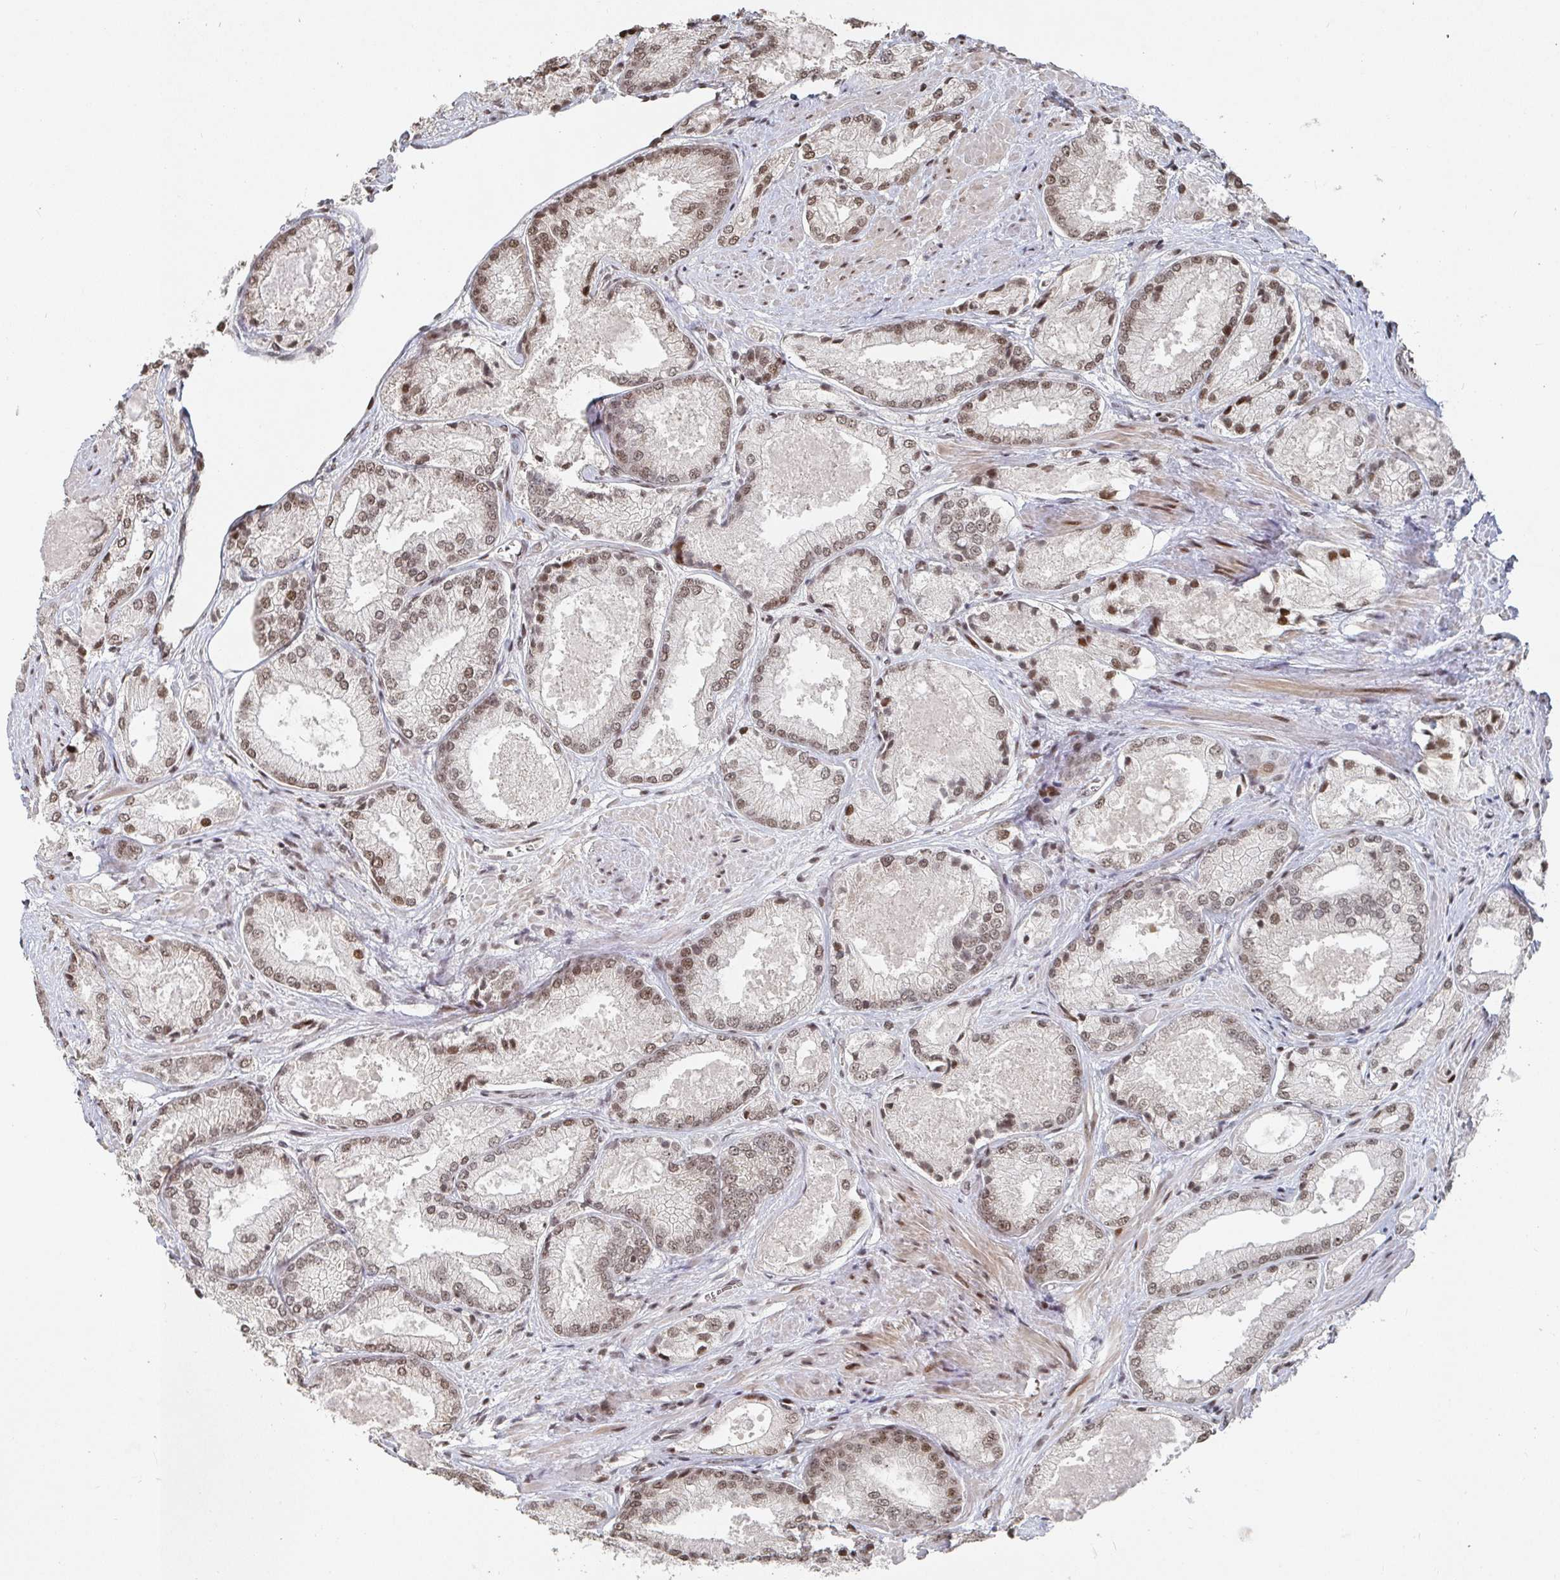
{"staining": {"intensity": "moderate", "quantity": ">75%", "location": "nuclear"}, "tissue": "prostate cancer", "cell_type": "Tumor cells", "image_type": "cancer", "snomed": [{"axis": "morphology", "description": "Adenocarcinoma, High grade"}, {"axis": "topography", "description": "Prostate"}], "caption": "The immunohistochemical stain highlights moderate nuclear expression in tumor cells of high-grade adenocarcinoma (prostate) tissue. Using DAB (3,3'-diaminobenzidine) (brown) and hematoxylin (blue) stains, captured at high magnification using brightfield microscopy.", "gene": "ZDHHC12", "patient": {"sex": "male", "age": 68}}